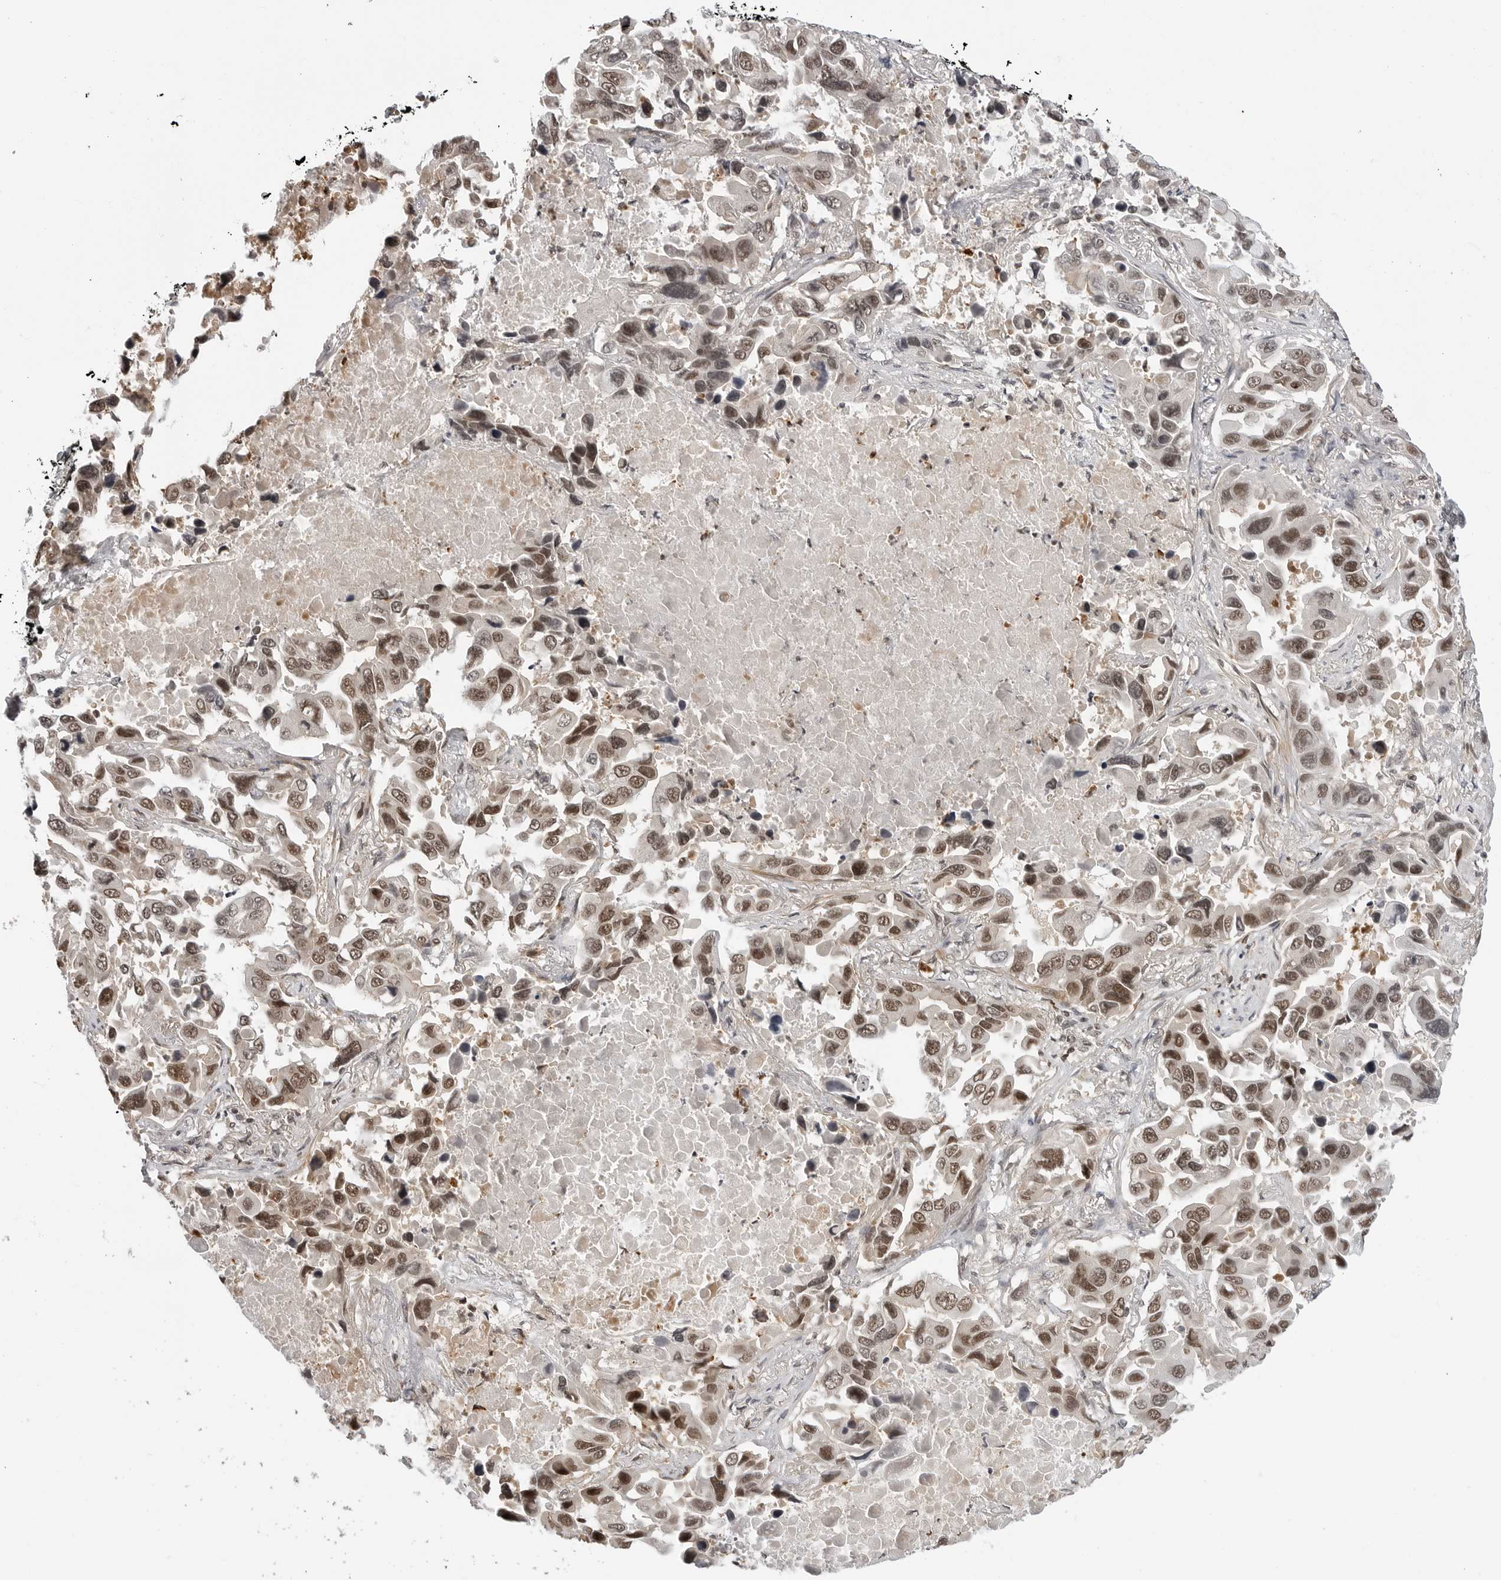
{"staining": {"intensity": "moderate", "quantity": ">75%", "location": "nuclear"}, "tissue": "lung cancer", "cell_type": "Tumor cells", "image_type": "cancer", "snomed": [{"axis": "morphology", "description": "Adenocarcinoma, NOS"}, {"axis": "topography", "description": "Lung"}], "caption": "Moderate nuclear expression for a protein is seen in about >75% of tumor cells of lung cancer (adenocarcinoma) using immunohistochemistry (IHC).", "gene": "C8orf33", "patient": {"sex": "male", "age": 64}}